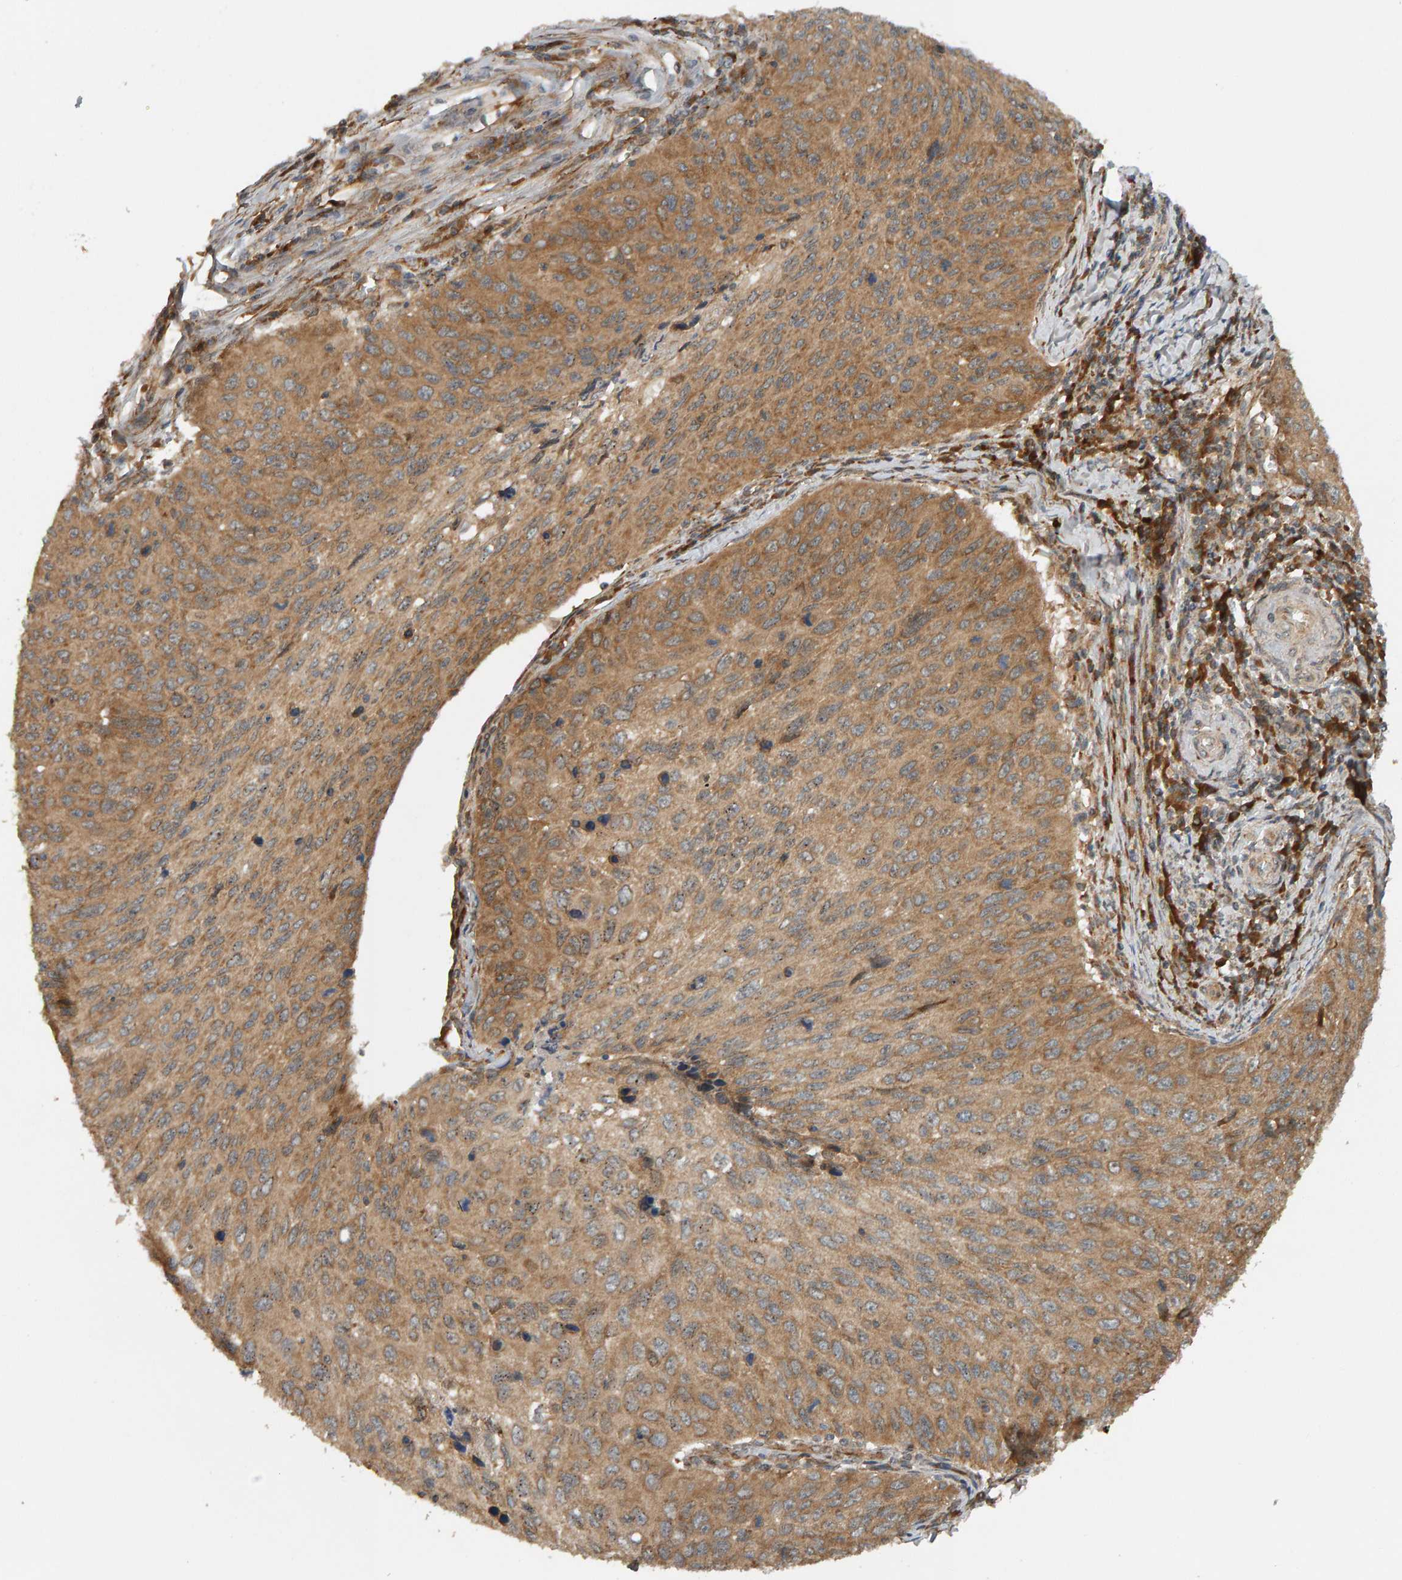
{"staining": {"intensity": "moderate", "quantity": ">75%", "location": "cytoplasmic/membranous"}, "tissue": "cervical cancer", "cell_type": "Tumor cells", "image_type": "cancer", "snomed": [{"axis": "morphology", "description": "Squamous cell carcinoma, NOS"}, {"axis": "topography", "description": "Cervix"}], "caption": "Immunohistochemical staining of cervical cancer displays moderate cytoplasmic/membranous protein positivity in about >75% of tumor cells. The staining is performed using DAB brown chromogen to label protein expression. The nuclei are counter-stained blue using hematoxylin.", "gene": "ZFAND1", "patient": {"sex": "female", "age": 53}}